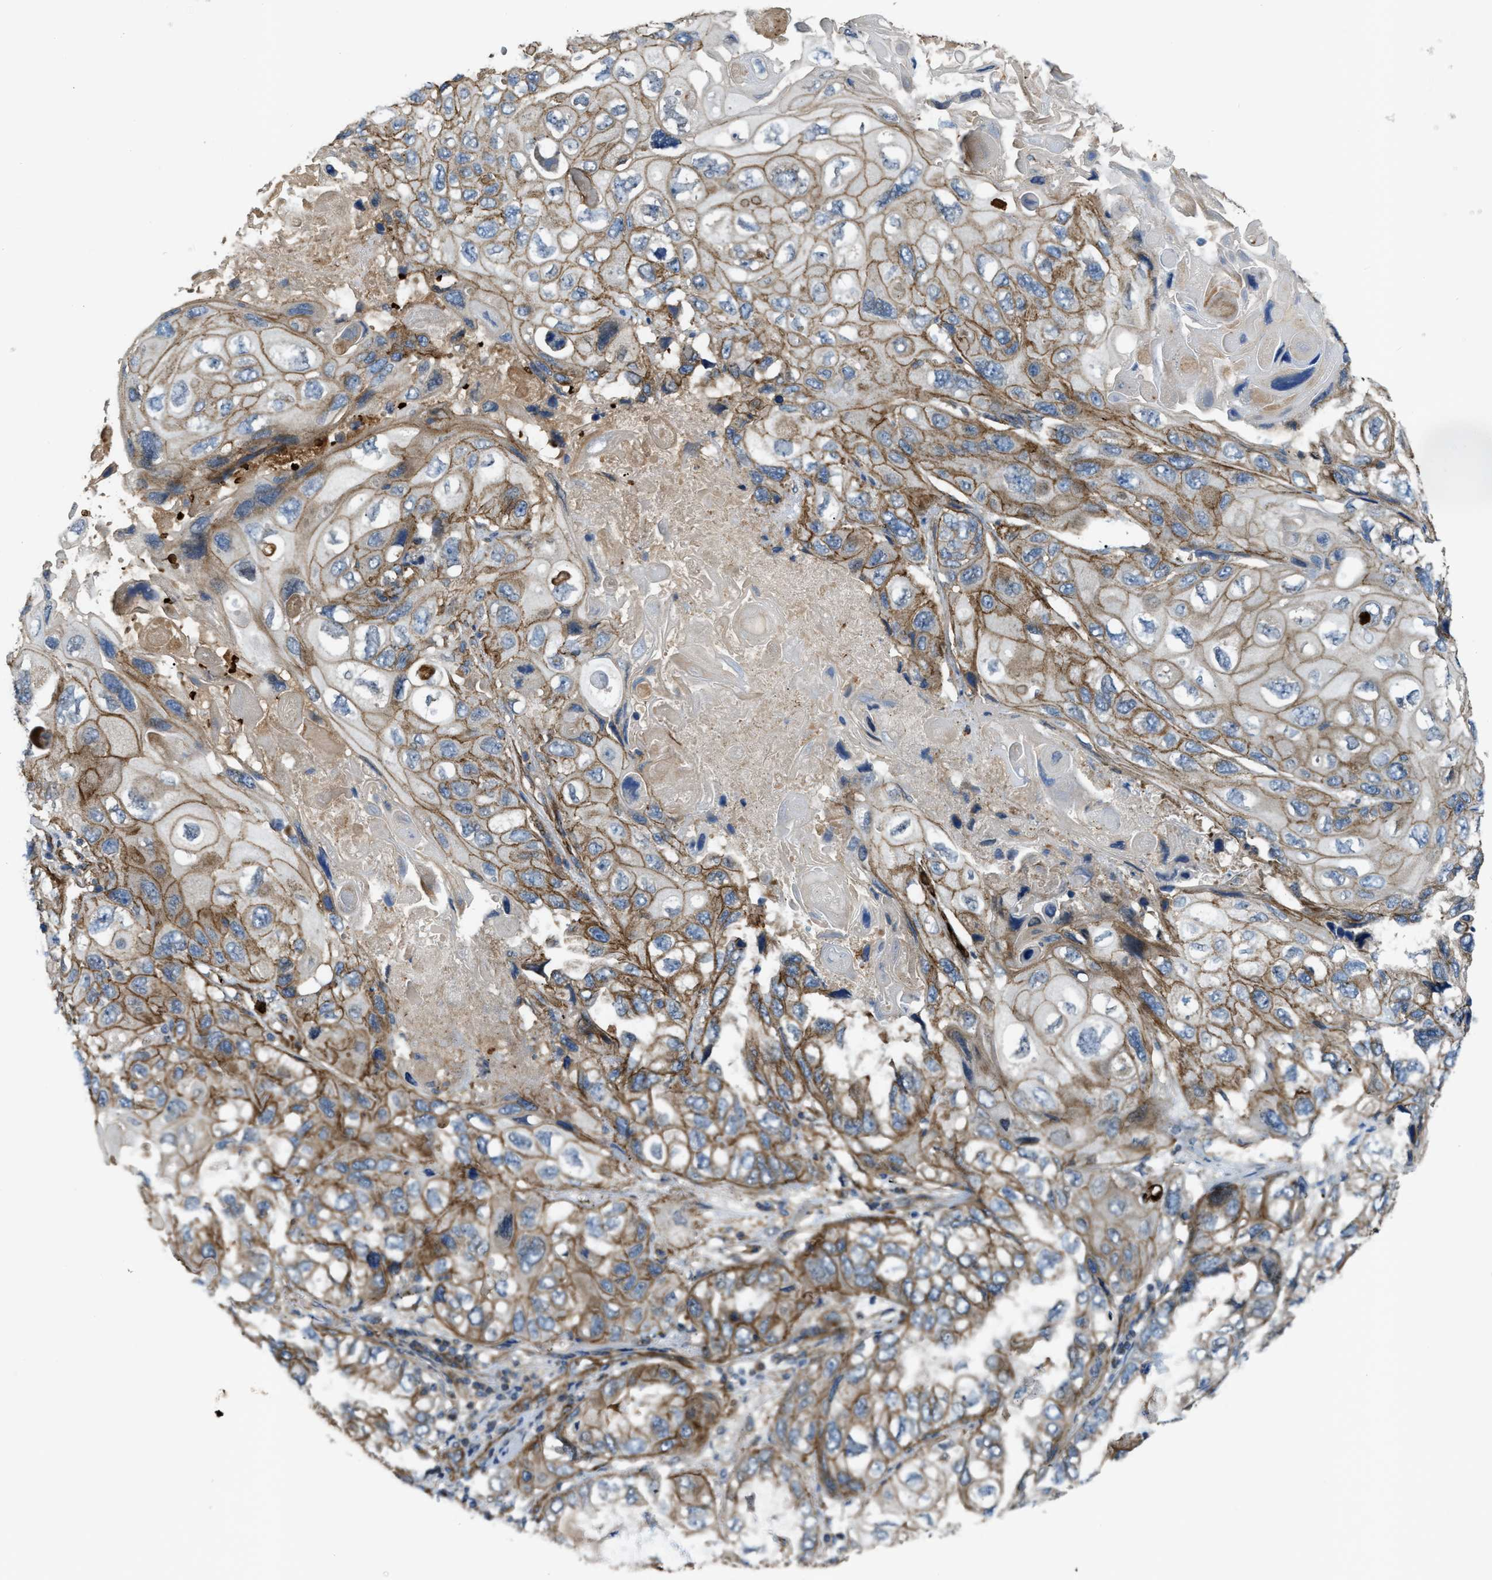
{"staining": {"intensity": "moderate", "quantity": ">75%", "location": "cytoplasmic/membranous"}, "tissue": "lung cancer", "cell_type": "Tumor cells", "image_type": "cancer", "snomed": [{"axis": "morphology", "description": "Squamous cell carcinoma, NOS"}, {"axis": "topography", "description": "Lung"}], "caption": "Human lung squamous cell carcinoma stained with a brown dye displays moderate cytoplasmic/membranous positive staining in about >75% of tumor cells.", "gene": "ERC1", "patient": {"sex": "female", "age": 73}}